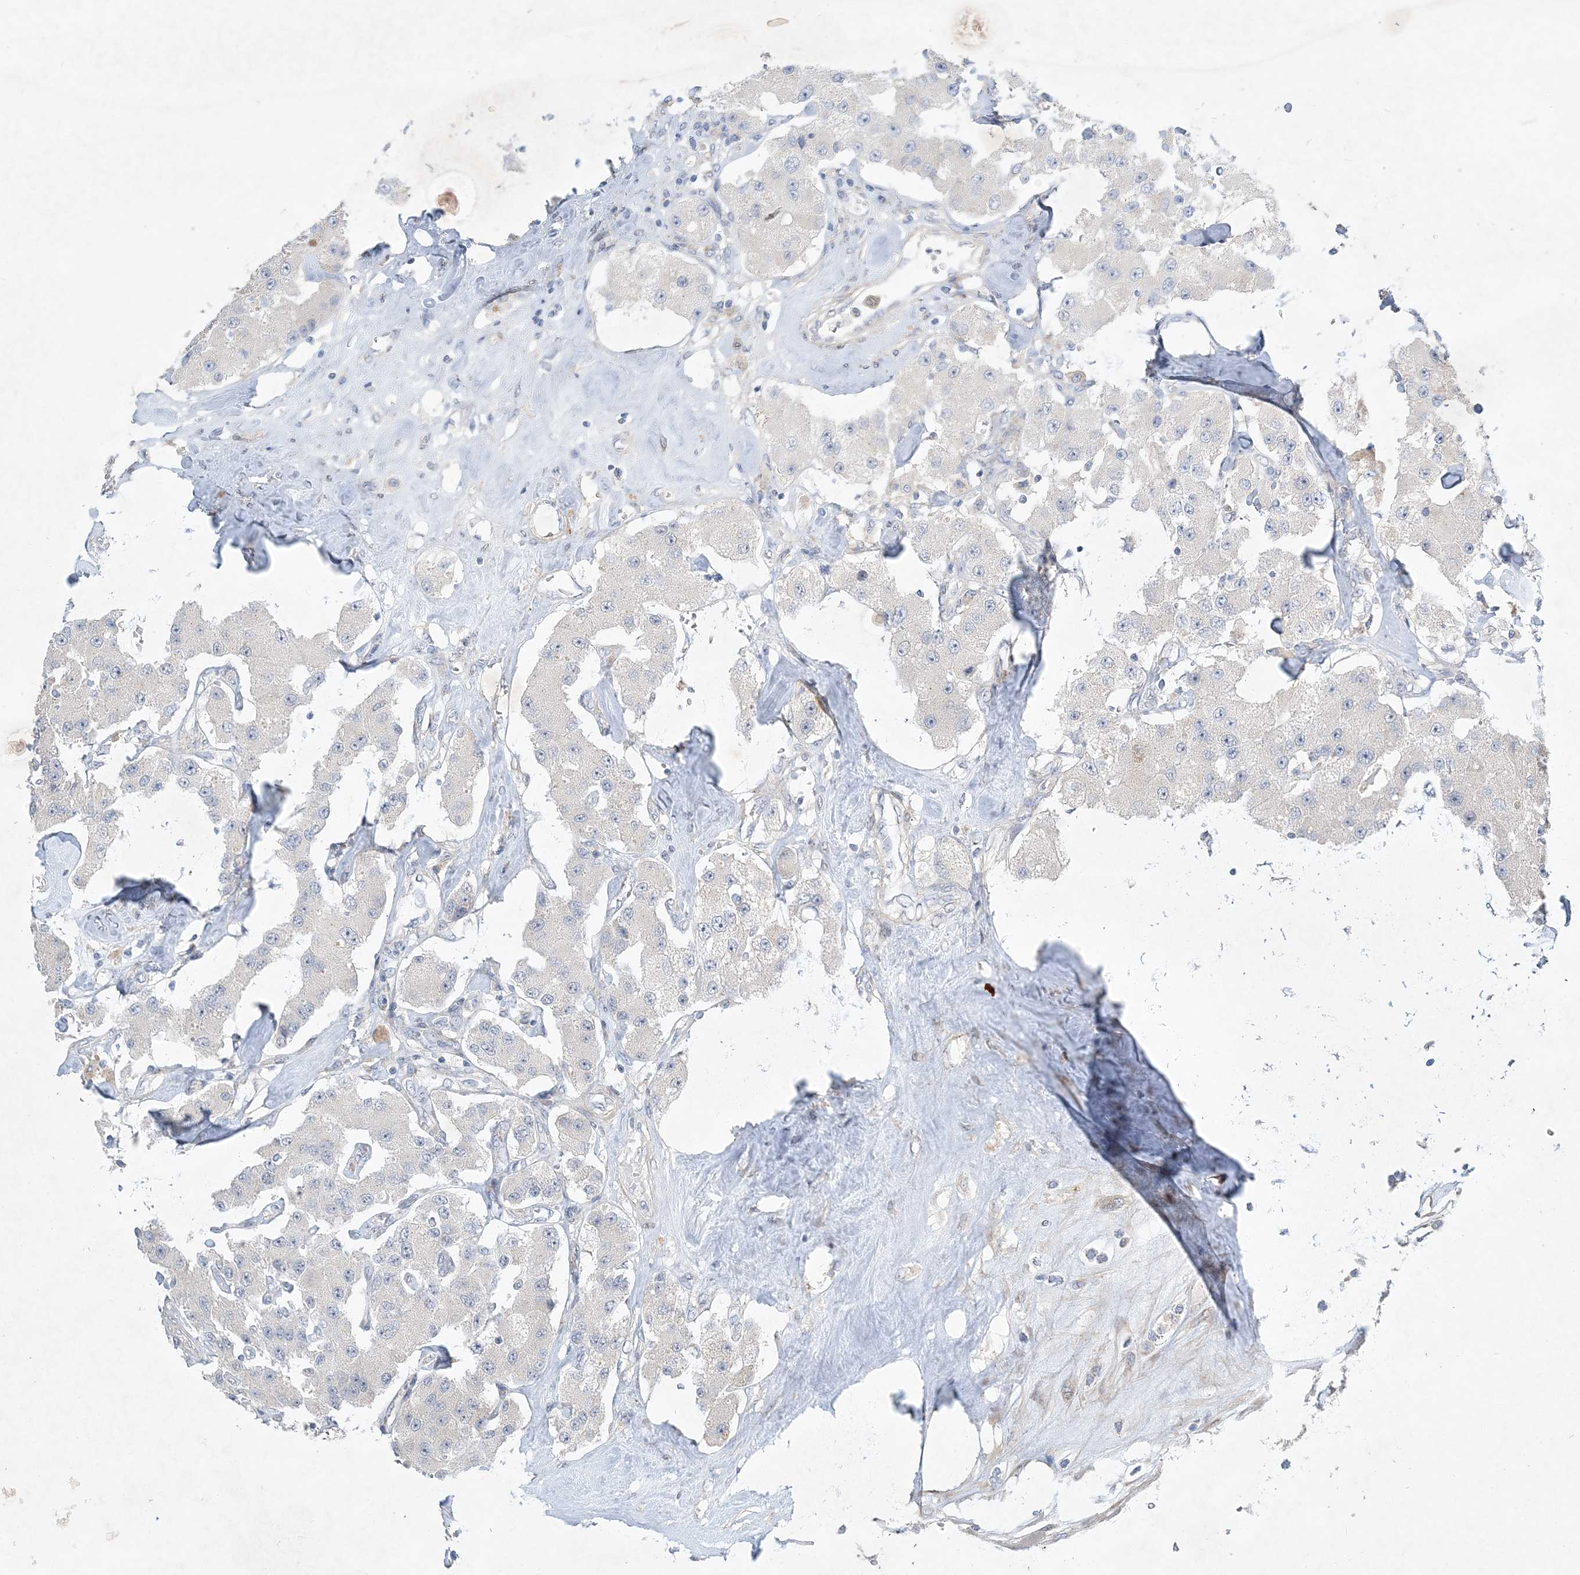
{"staining": {"intensity": "negative", "quantity": "none", "location": "none"}, "tissue": "carcinoid", "cell_type": "Tumor cells", "image_type": "cancer", "snomed": [{"axis": "morphology", "description": "Carcinoid, malignant, NOS"}, {"axis": "topography", "description": "Pancreas"}], "caption": "The immunohistochemistry micrograph has no significant expression in tumor cells of carcinoid tissue.", "gene": "ANKRD35", "patient": {"sex": "male", "age": 41}}